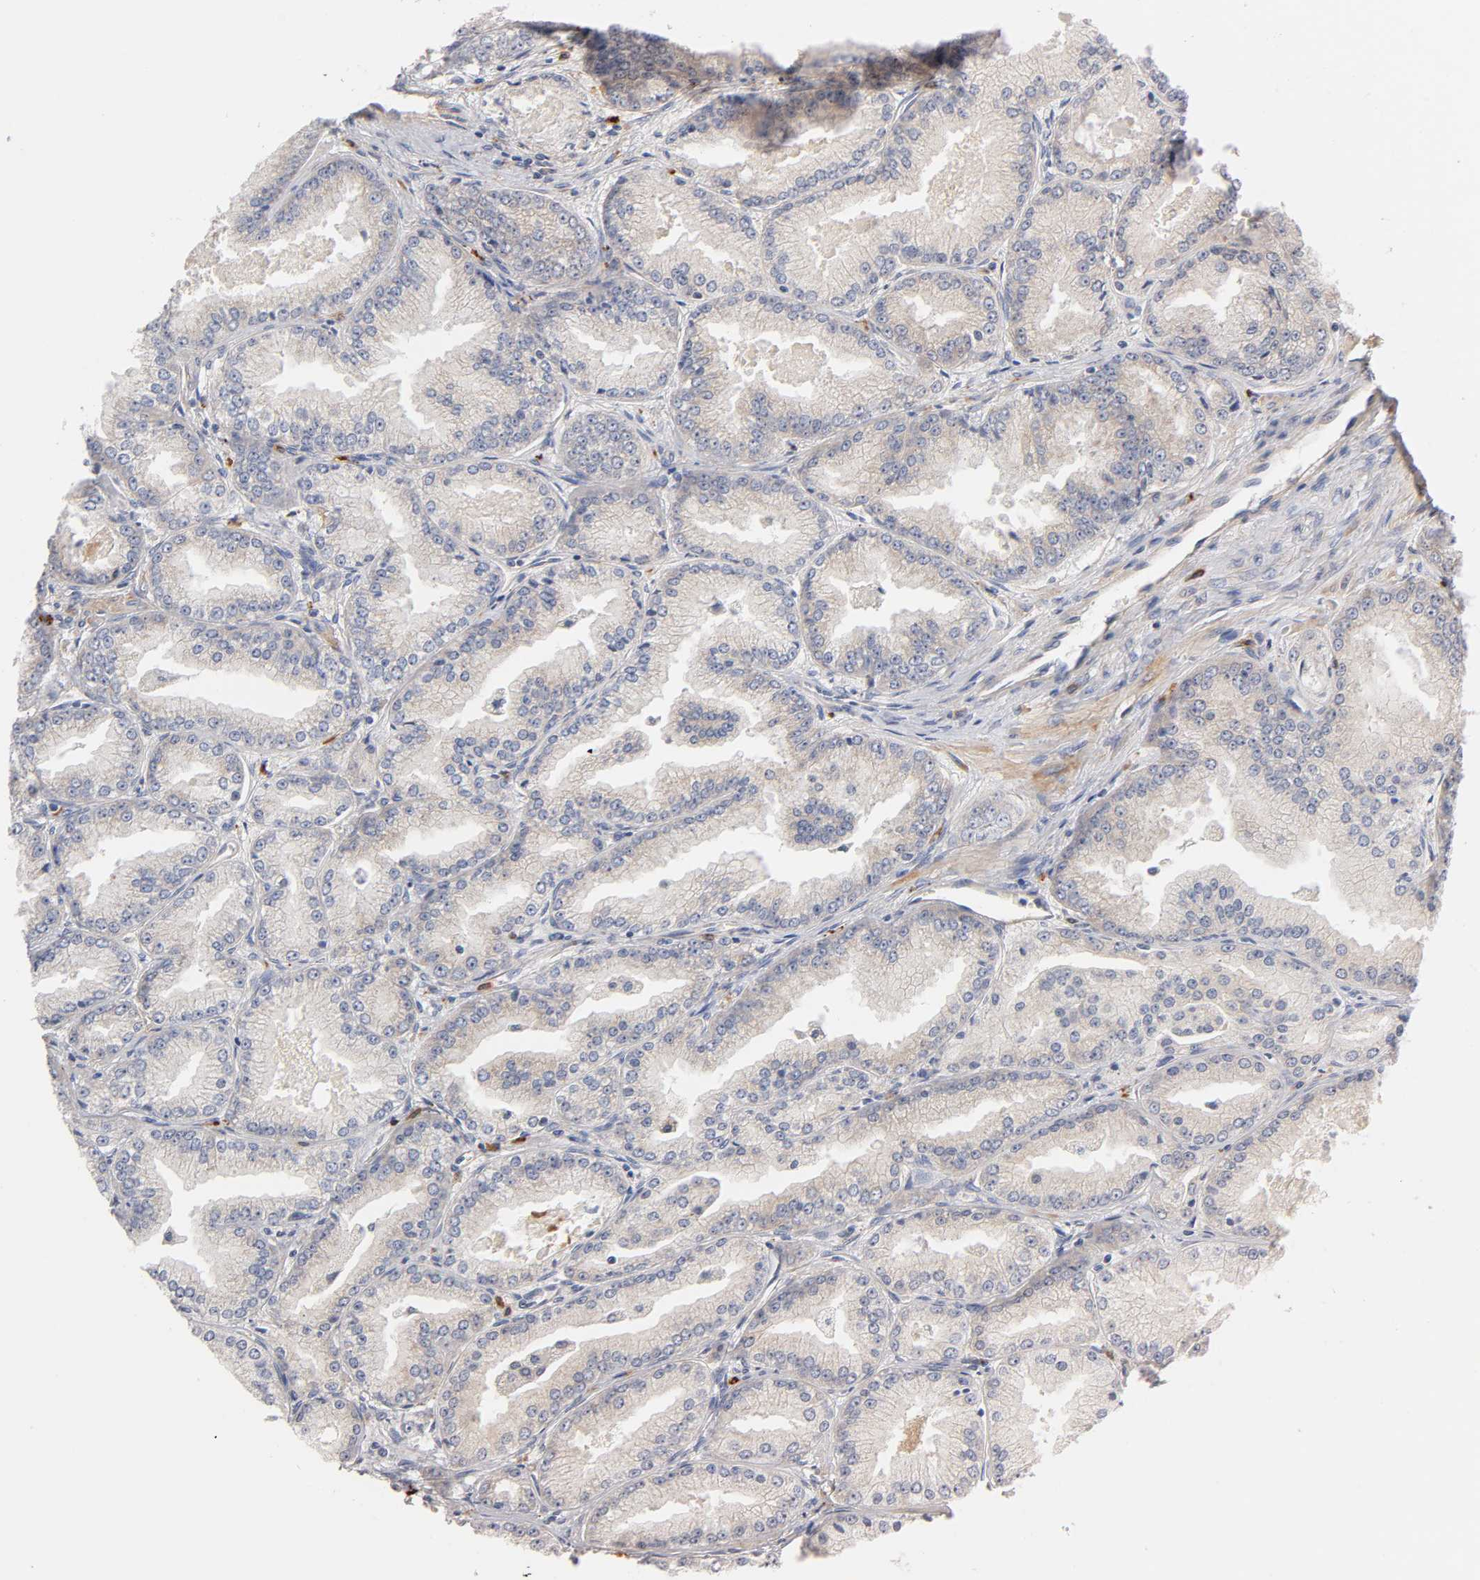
{"staining": {"intensity": "weak", "quantity": ">75%", "location": "cytoplasmic/membranous"}, "tissue": "prostate cancer", "cell_type": "Tumor cells", "image_type": "cancer", "snomed": [{"axis": "morphology", "description": "Adenocarcinoma, High grade"}, {"axis": "topography", "description": "Prostate"}], "caption": "Human prostate high-grade adenocarcinoma stained with a brown dye shows weak cytoplasmic/membranous positive expression in approximately >75% of tumor cells.", "gene": "C17orf75", "patient": {"sex": "male", "age": 61}}